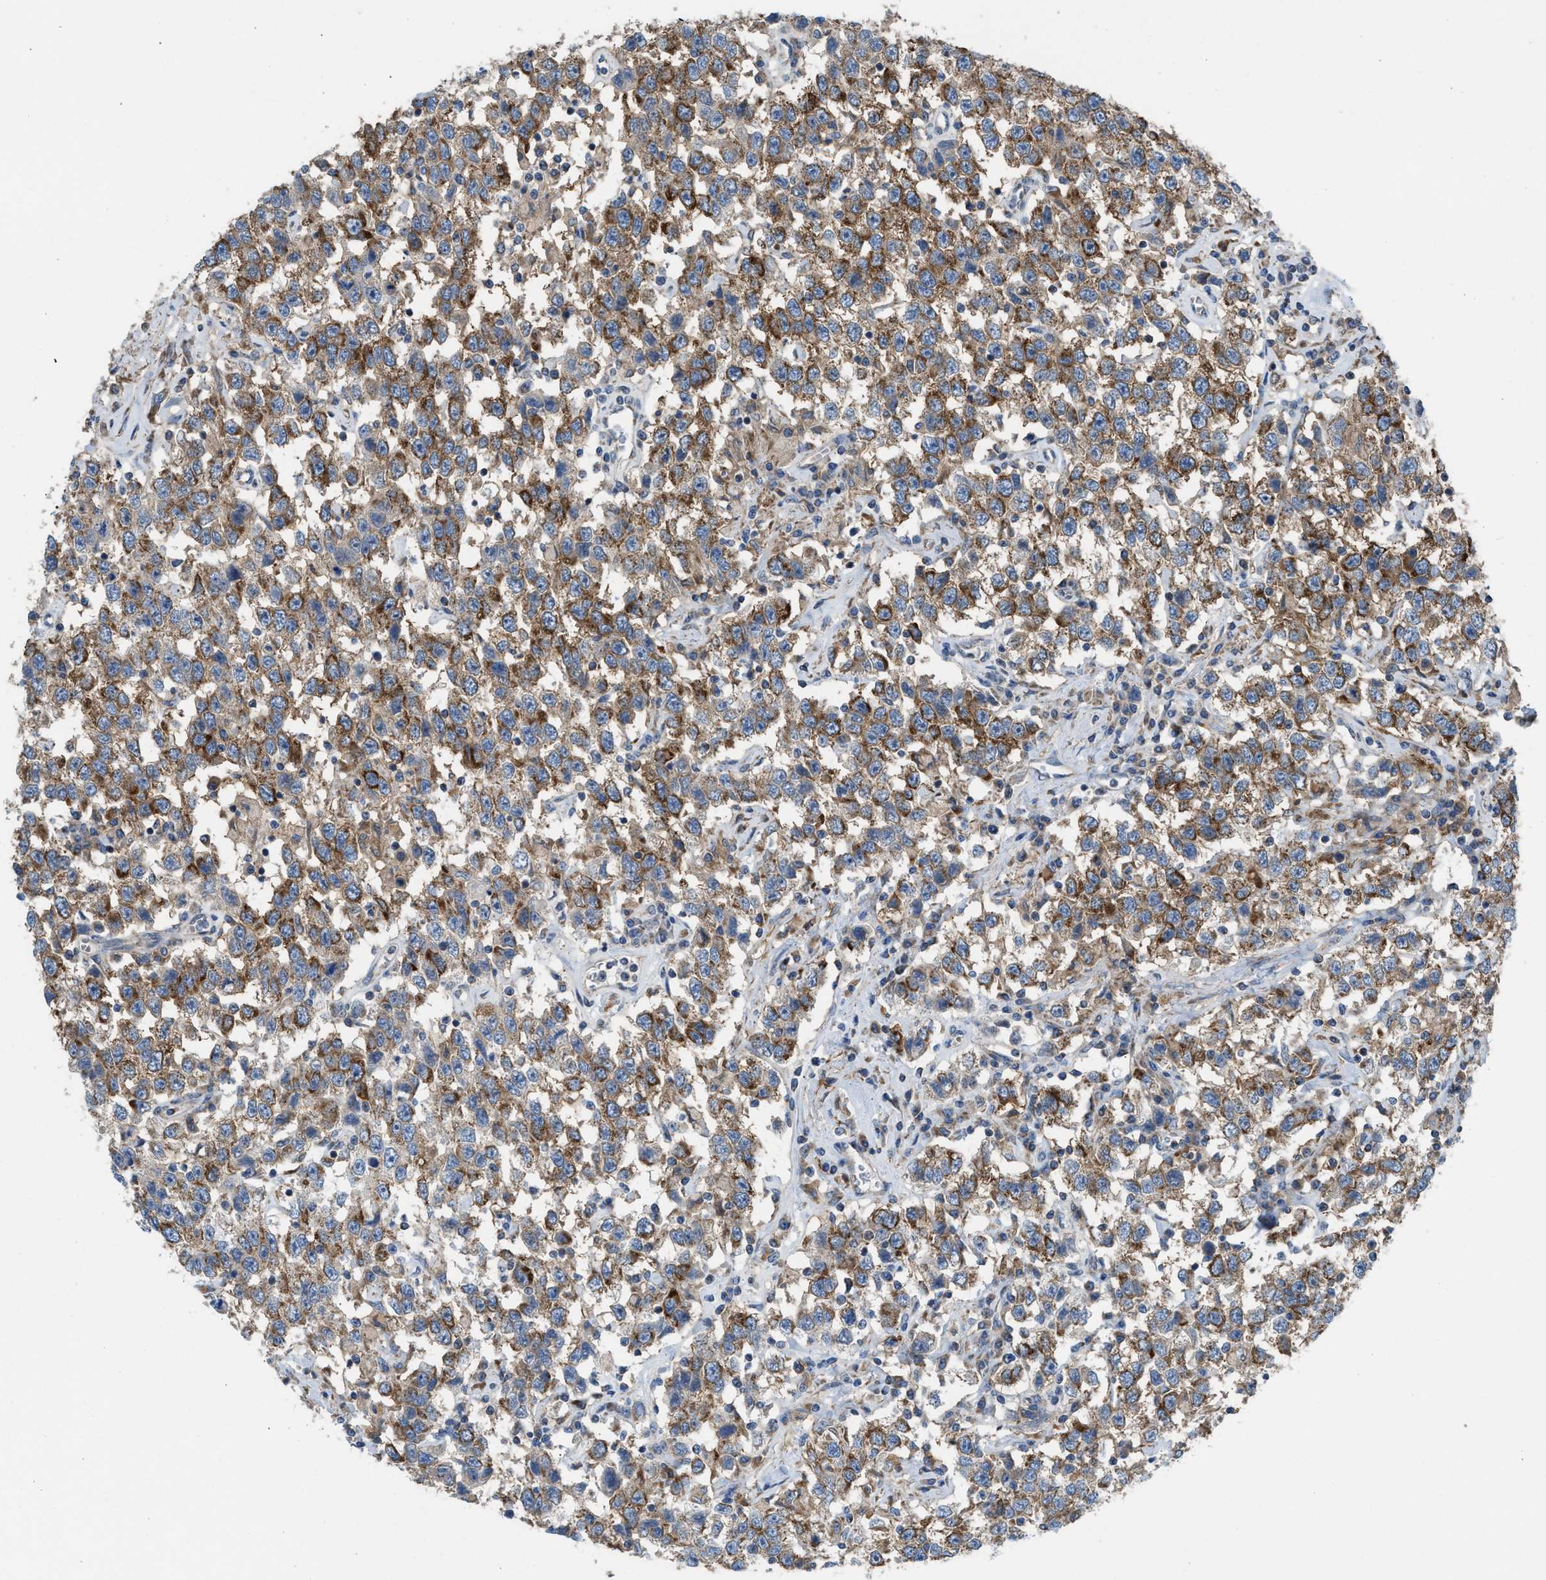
{"staining": {"intensity": "moderate", "quantity": ">75%", "location": "cytoplasmic/membranous"}, "tissue": "testis cancer", "cell_type": "Tumor cells", "image_type": "cancer", "snomed": [{"axis": "morphology", "description": "Seminoma, NOS"}, {"axis": "topography", "description": "Testis"}], "caption": "High-magnification brightfield microscopy of testis cancer (seminoma) stained with DAB (3,3'-diaminobenzidine) (brown) and counterstained with hematoxylin (blue). tumor cells exhibit moderate cytoplasmic/membranous positivity is appreciated in approximately>75% of cells. (DAB (3,3'-diaminobenzidine) IHC with brightfield microscopy, high magnification).", "gene": "SLC10A3", "patient": {"sex": "male", "age": 41}}